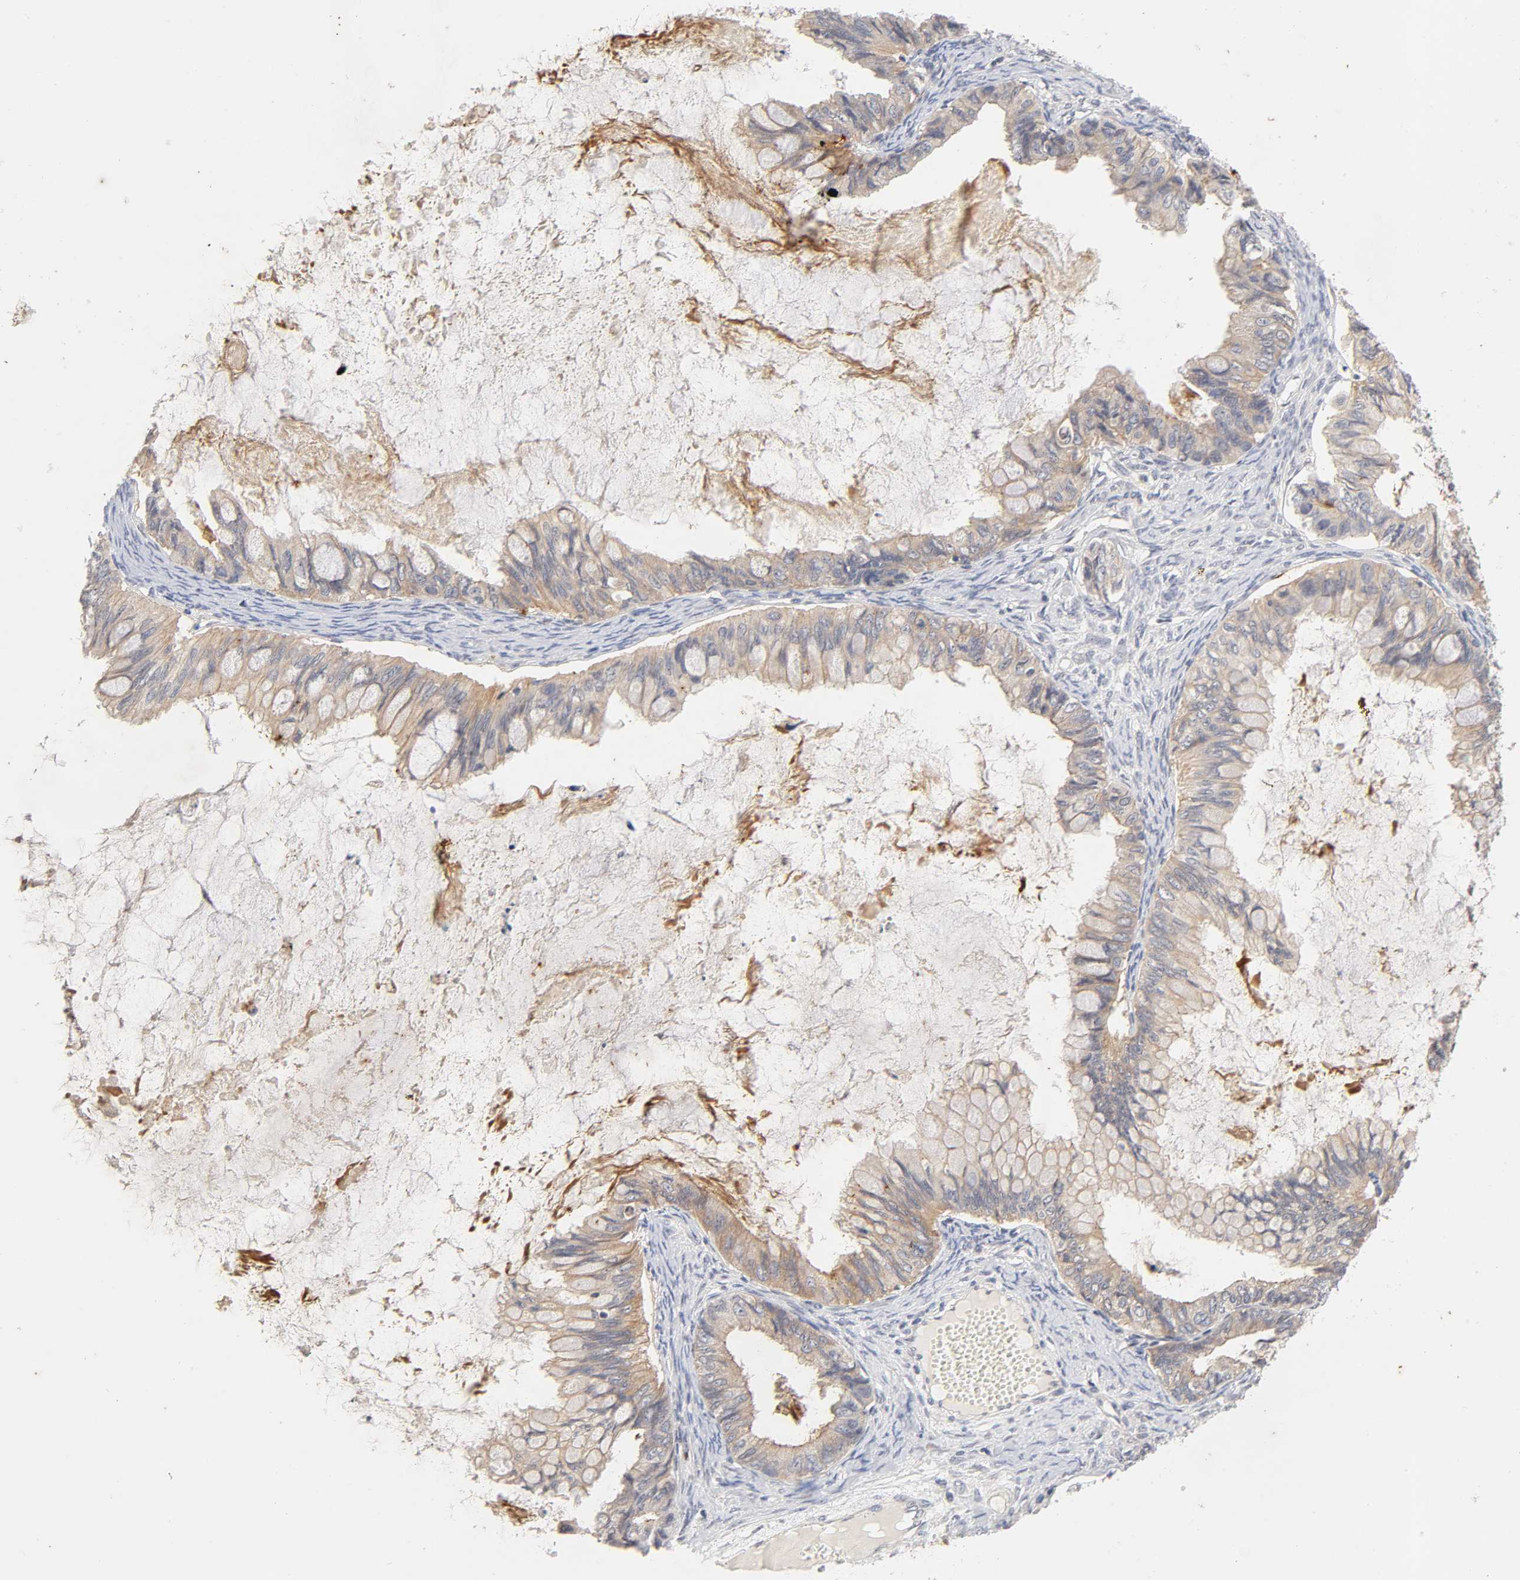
{"staining": {"intensity": "weak", "quantity": ">75%", "location": "cytoplasmic/membranous"}, "tissue": "ovarian cancer", "cell_type": "Tumor cells", "image_type": "cancer", "snomed": [{"axis": "morphology", "description": "Cystadenocarcinoma, mucinous, NOS"}, {"axis": "topography", "description": "Ovary"}], "caption": "Immunohistochemical staining of human mucinous cystadenocarcinoma (ovarian) exhibits low levels of weak cytoplasmic/membranous protein positivity in approximately >75% of tumor cells. (DAB (3,3'-diaminobenzidine) = brown stain, brightfield microscopy at high magnification).", "gene": "CXADR", "patient": {"sex": "female", "age": 80}}